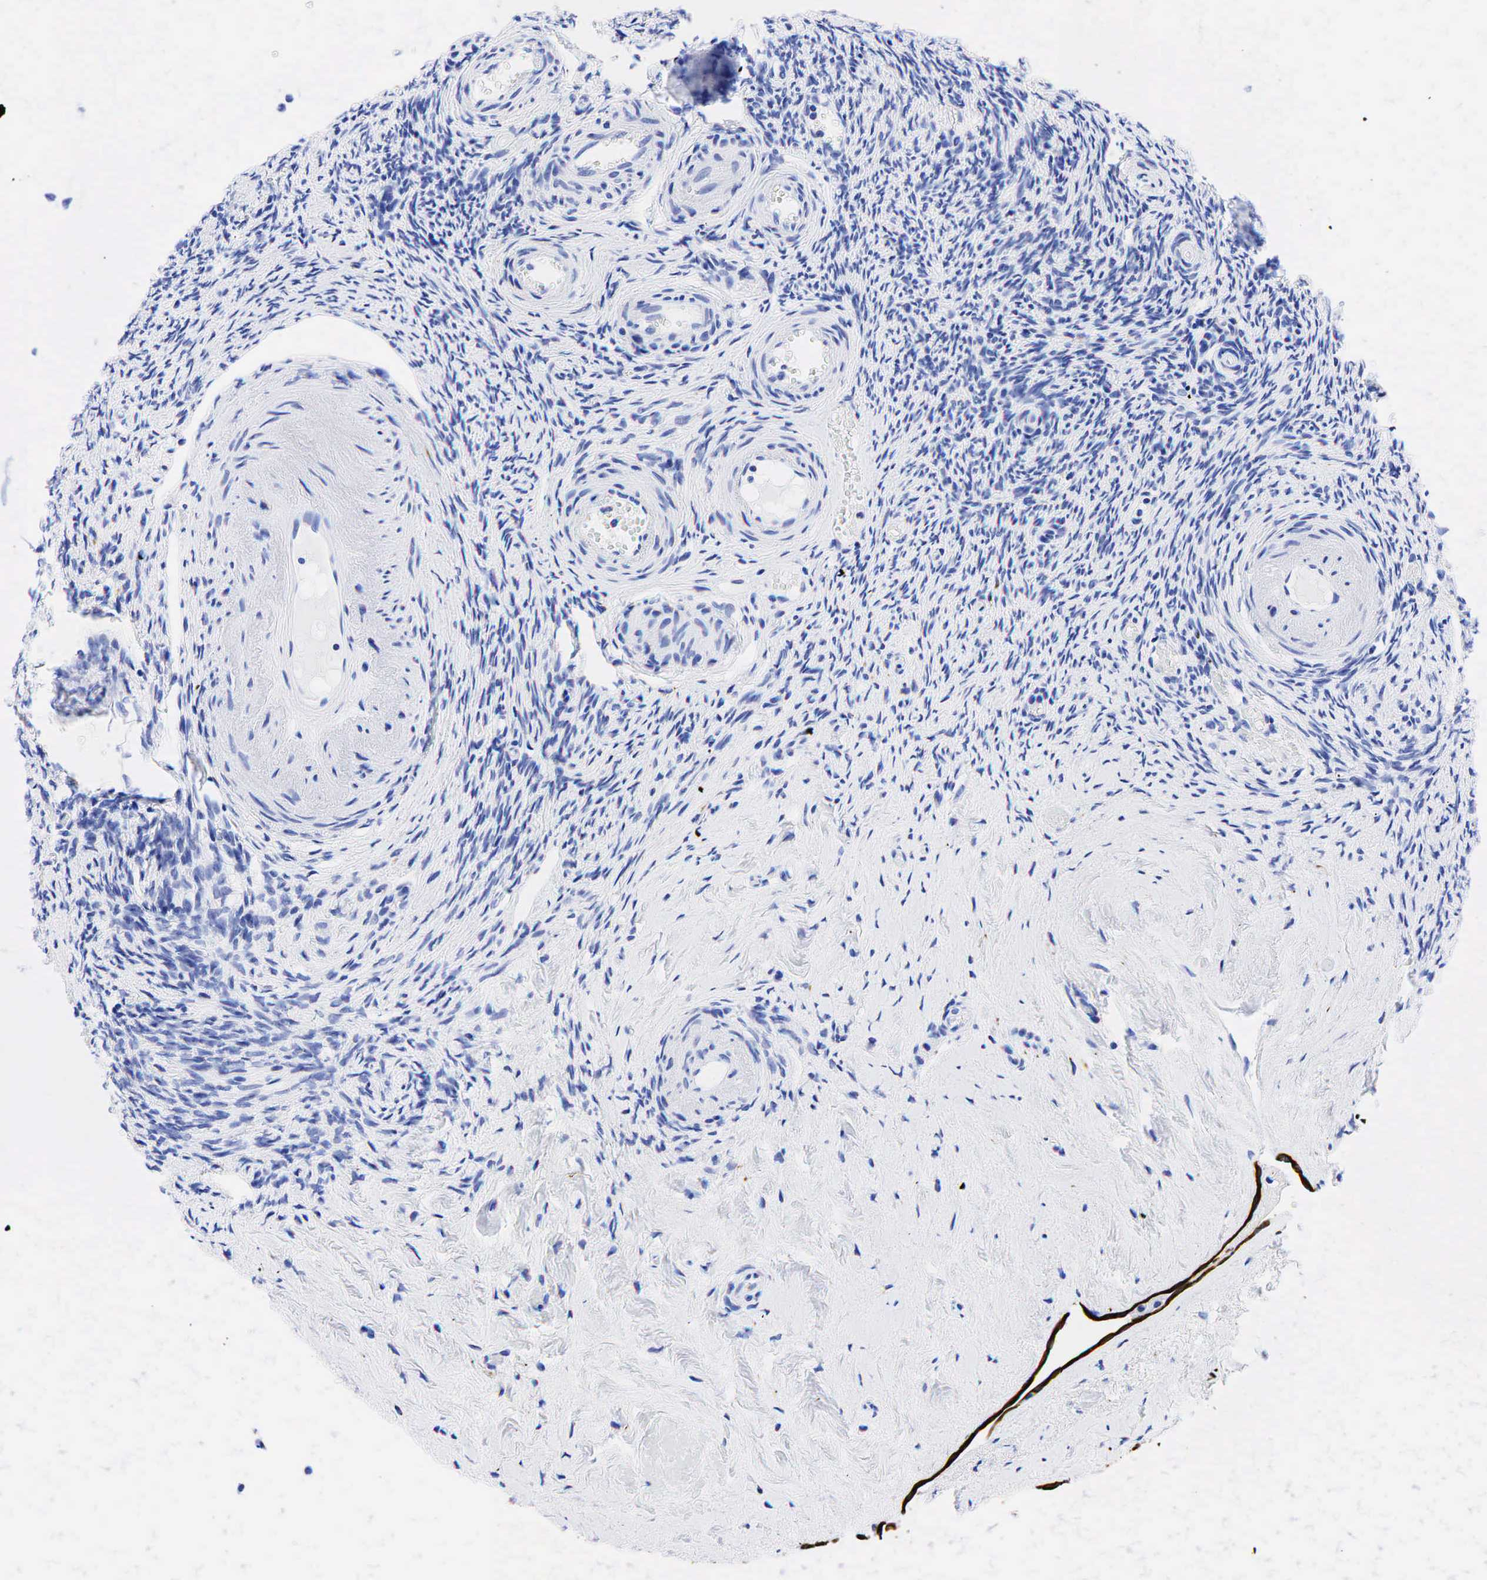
{"staining": {"intensity": "negative", "quantity": "none", "location": "none"}, "tissue": "ovary", "cell_type": "Ovarian stroma cells", "image_type": "normal", "snomed": [{"axis": "morphology", "description": "Normal tissue, NOS"}, {"axis": "topography", "description": "Ovary"}], "caption": "IHC micrograph of normal ovary stained for a protein (brown), which exhibits no staining in ovarian stroma cells.", "gene": "KRT19", "patient": {"sex": "female", "age": 63}}